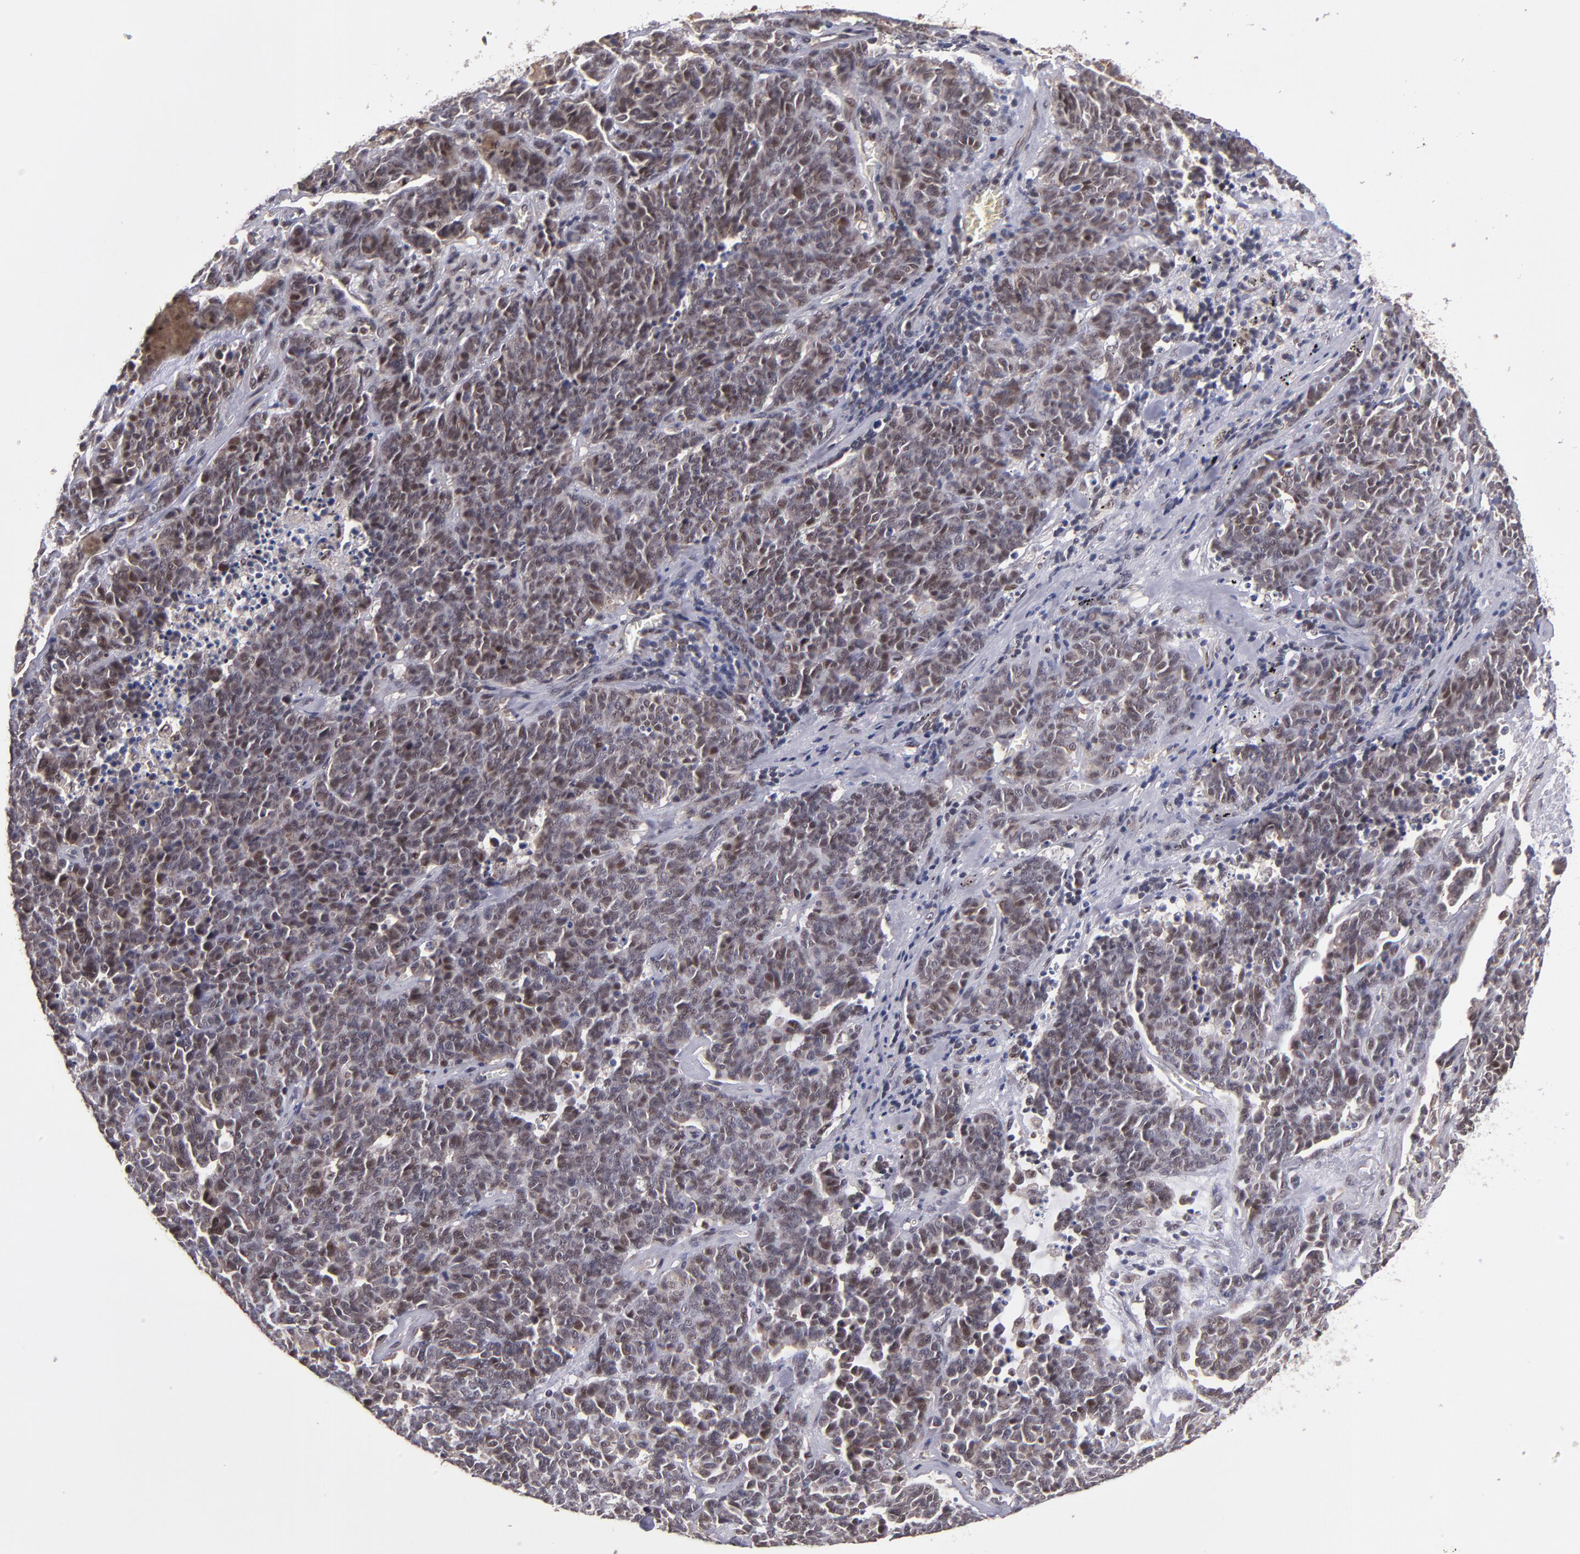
{"staining": {"intensity": "moderate", "quantity": ">75%", "location": "nuclear"}, "tissue": "lung cancer", "cell_type": "Tumor cells", "image_type": "cancer", "snomed": [{"axis": "morphology", "description": "Neoplasm, malignant, NOS"}, {"axis": "topography", "description": "Lung"}], "caption": "Brown immunohistochemical staining in human lung cancer (malignant neoplasm) displays moderate nuclear positivity in about >75% of tumor cells.", "gene": "EP300", "patient": {"sex": "female", "age": 58}}